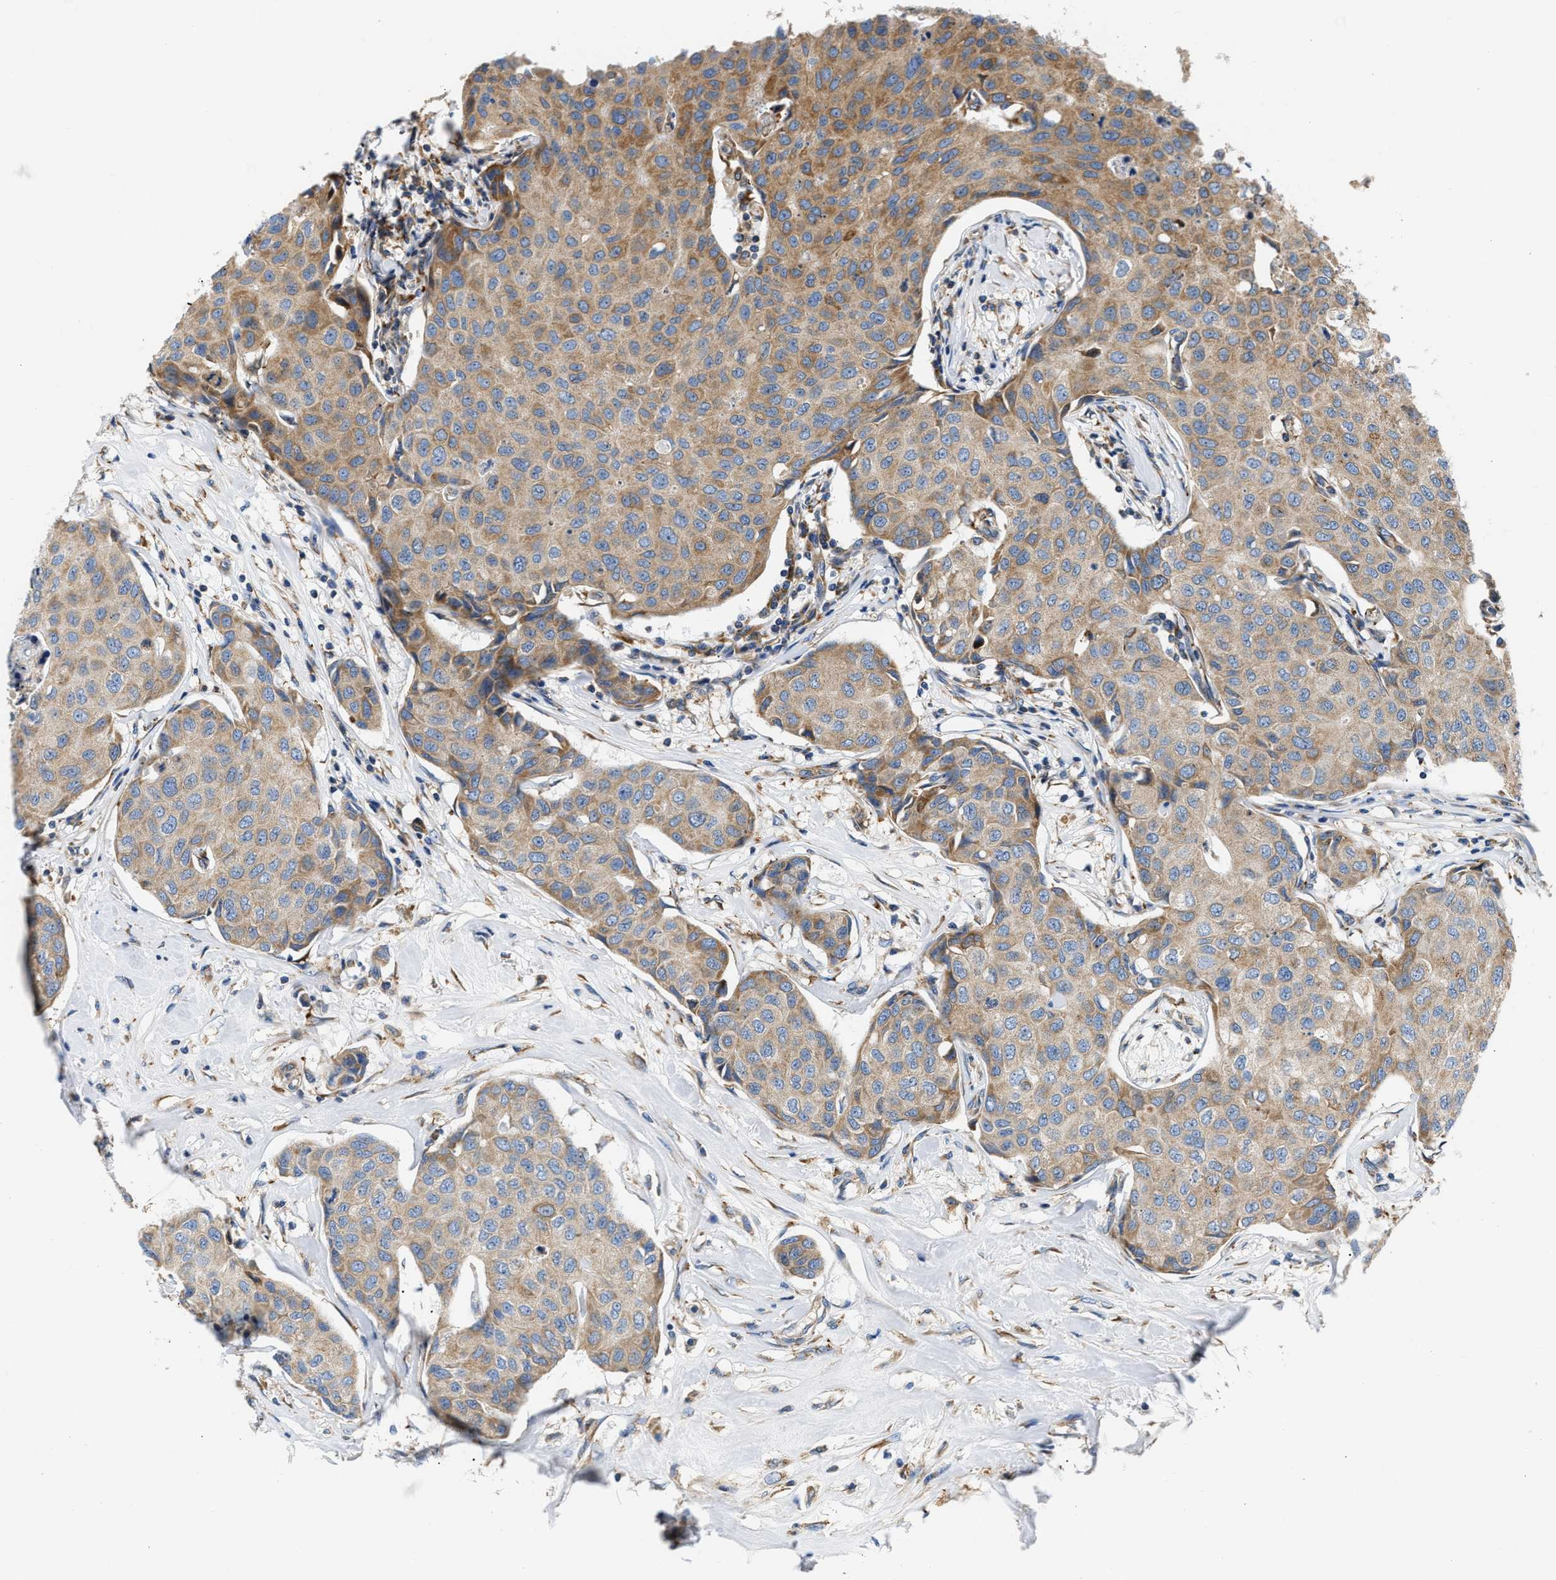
{"staining": {"intensity": "moderate", "quantity": ">75%", "location": "cytoplasmic/membranous"}, "tissue": "breast cancer", "cell_type": "Tumor cells", "image_type": "cancer", "snomed": [{"axis": "morphology", "description": "Duct carcinoma"}, {"axis": "topography", "description": "Breast"}], "caption": "Tumor cells show medium levels of moderate cytoplasmic/membranous expression in about >75% of cells in breast invasive ductal carcinoma.", "gene": "HDHD3", "patient": {"sex": "female", "age": 80}}